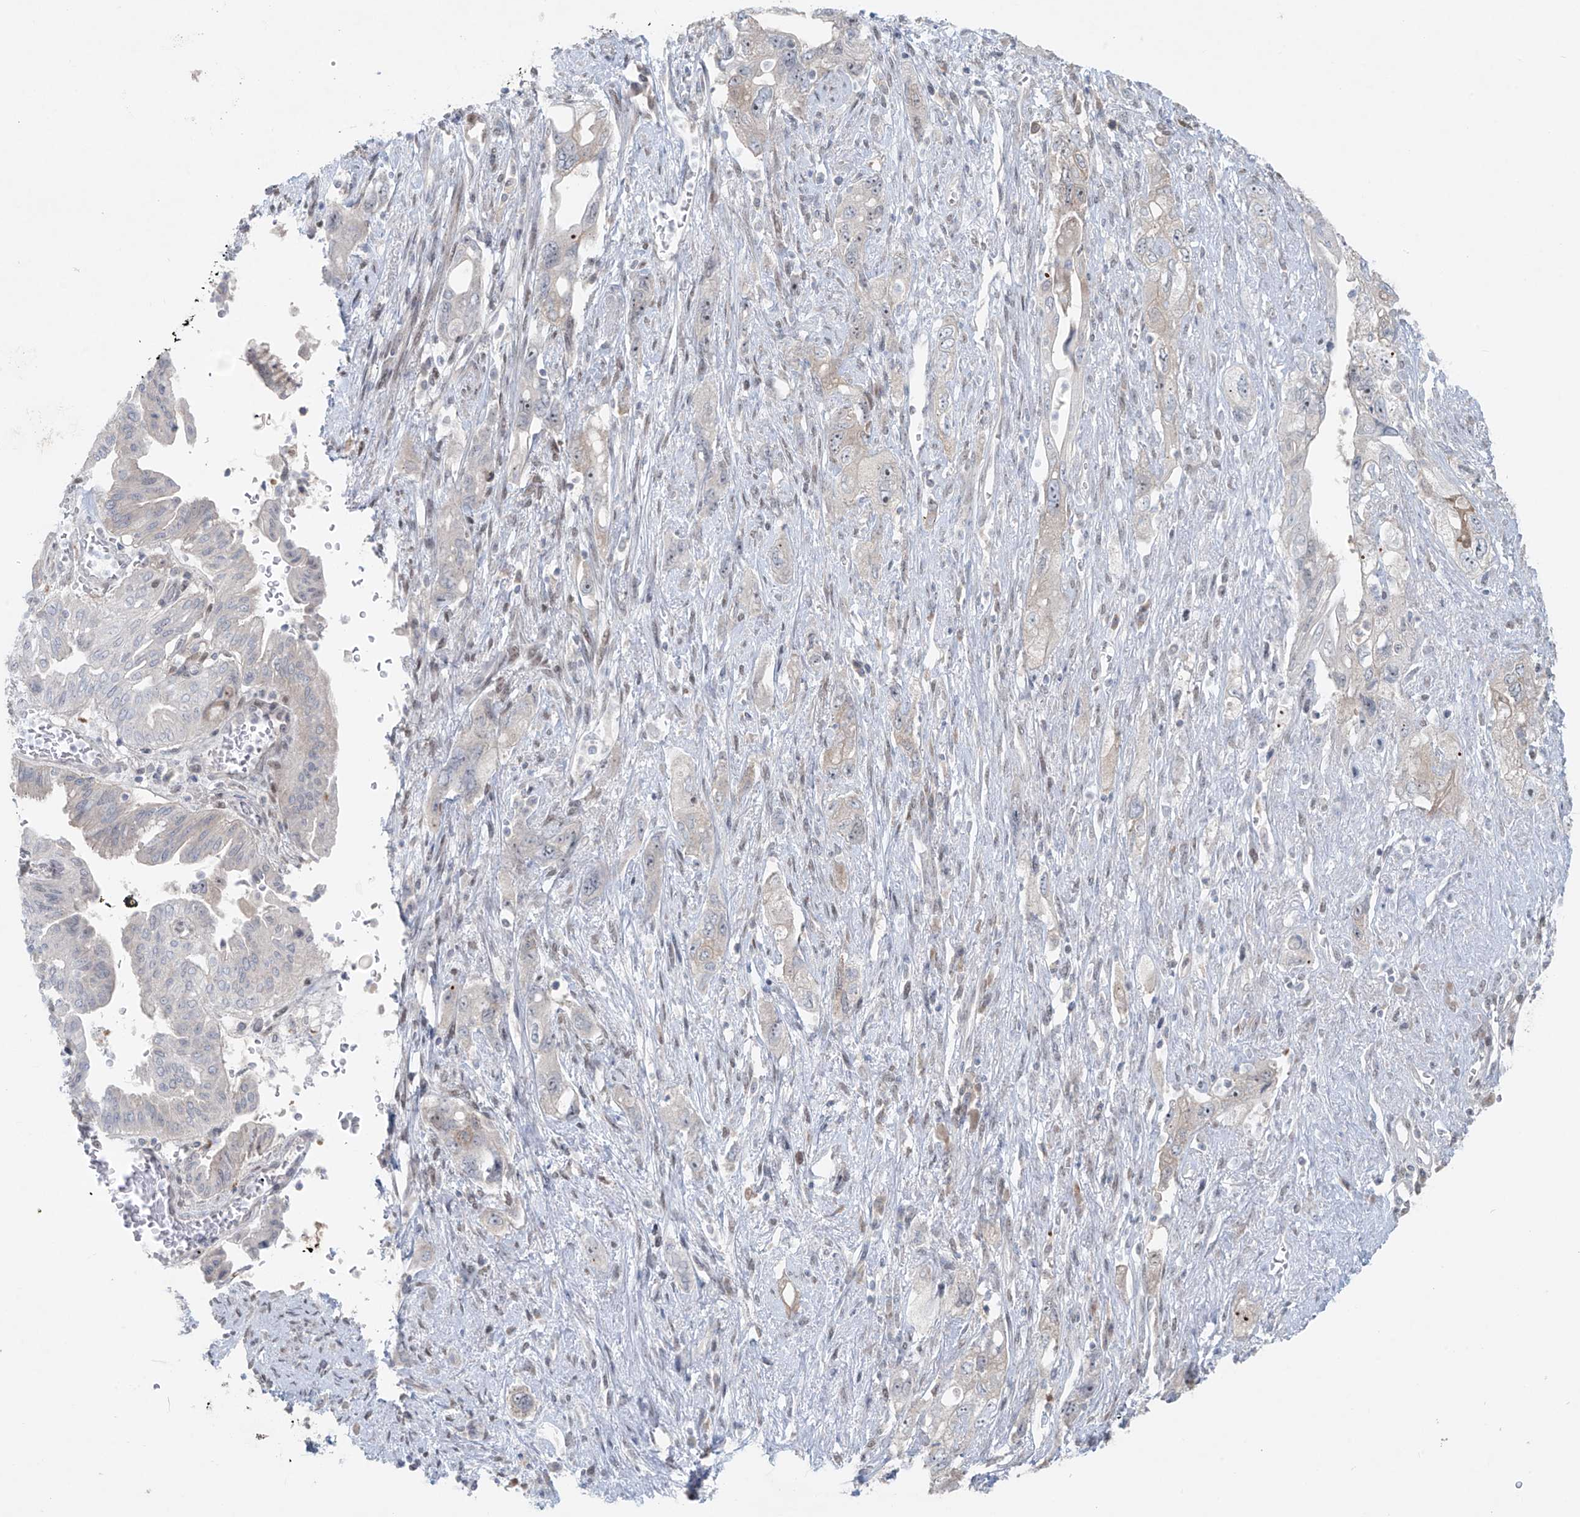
{"staining": {"intensity": "negative", "quantity": "none", "location": "none"}, "tissue": "pancreatic cancer", "cell_type": "Tumor cells", "image_type": "cancer", "snomed": [{"axis": "morphology", "description": "Adenocarcinoma, NOS"}, {"axis": "topography", "description": "Pancreas"}], "caption": "A histopathology image of human pancreatic cancer is negative for staining in tumor cells.", "gene": "PPAT", "patient": {"sex": "female", "age": 73}}